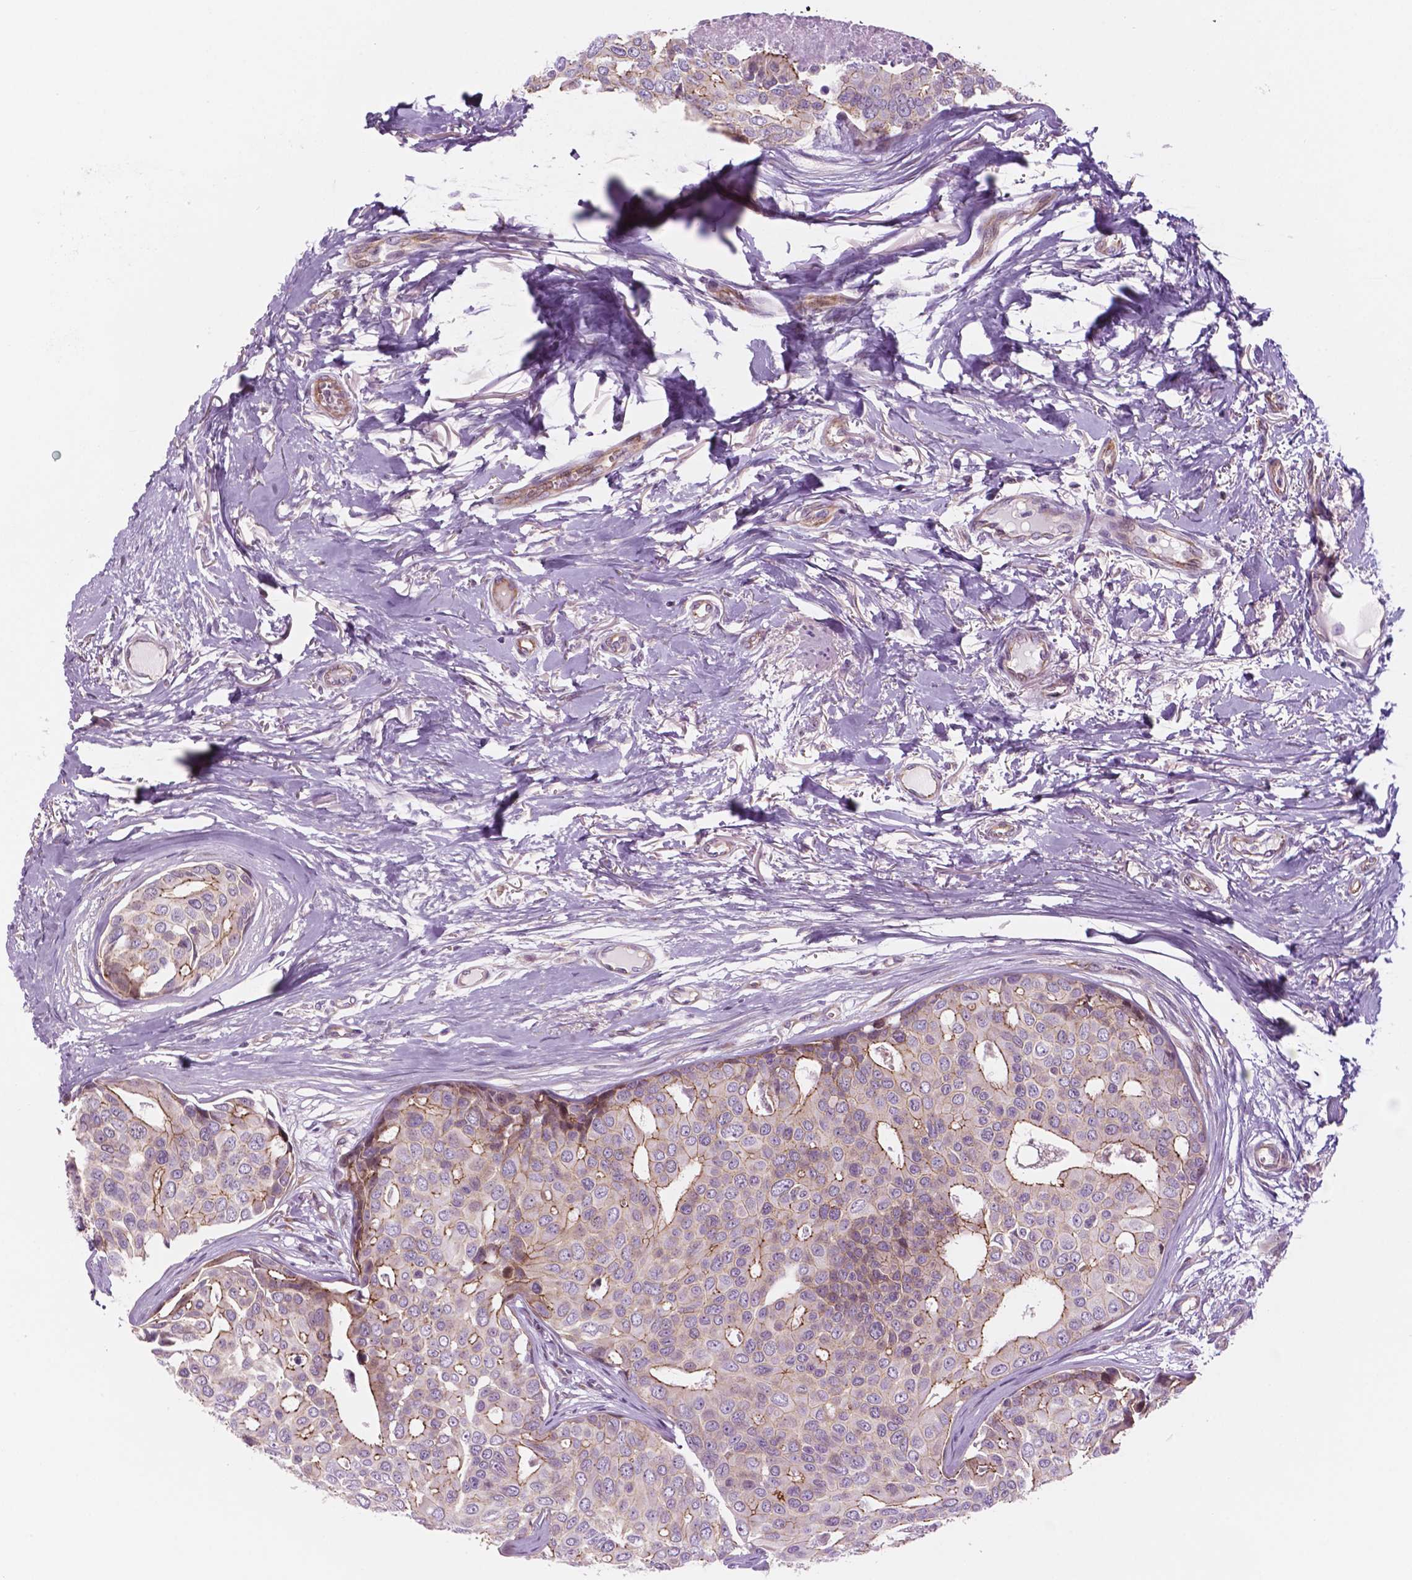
{"staining": {"intensity": "moderate", "quantity": "<25%", "location": "cytoplasmic/membranous"}, "tissue": "breast cancer", "cell_type": "Tumor cells", "image_type": "cancer", "snomed": [{"axis": "morphology", "description": "Duct carcinoma"}, {"axis": "topography", "description": "Breast"}], "caption": "Breast cancer (infiltrating ductal carcinoma) stained for a protein (brown) displays moderate cytoplasmic/membranous positive expression in about <25% of tumor cells.", "gene": "RND3", "patient": {"sex": "female", "age": 54}}